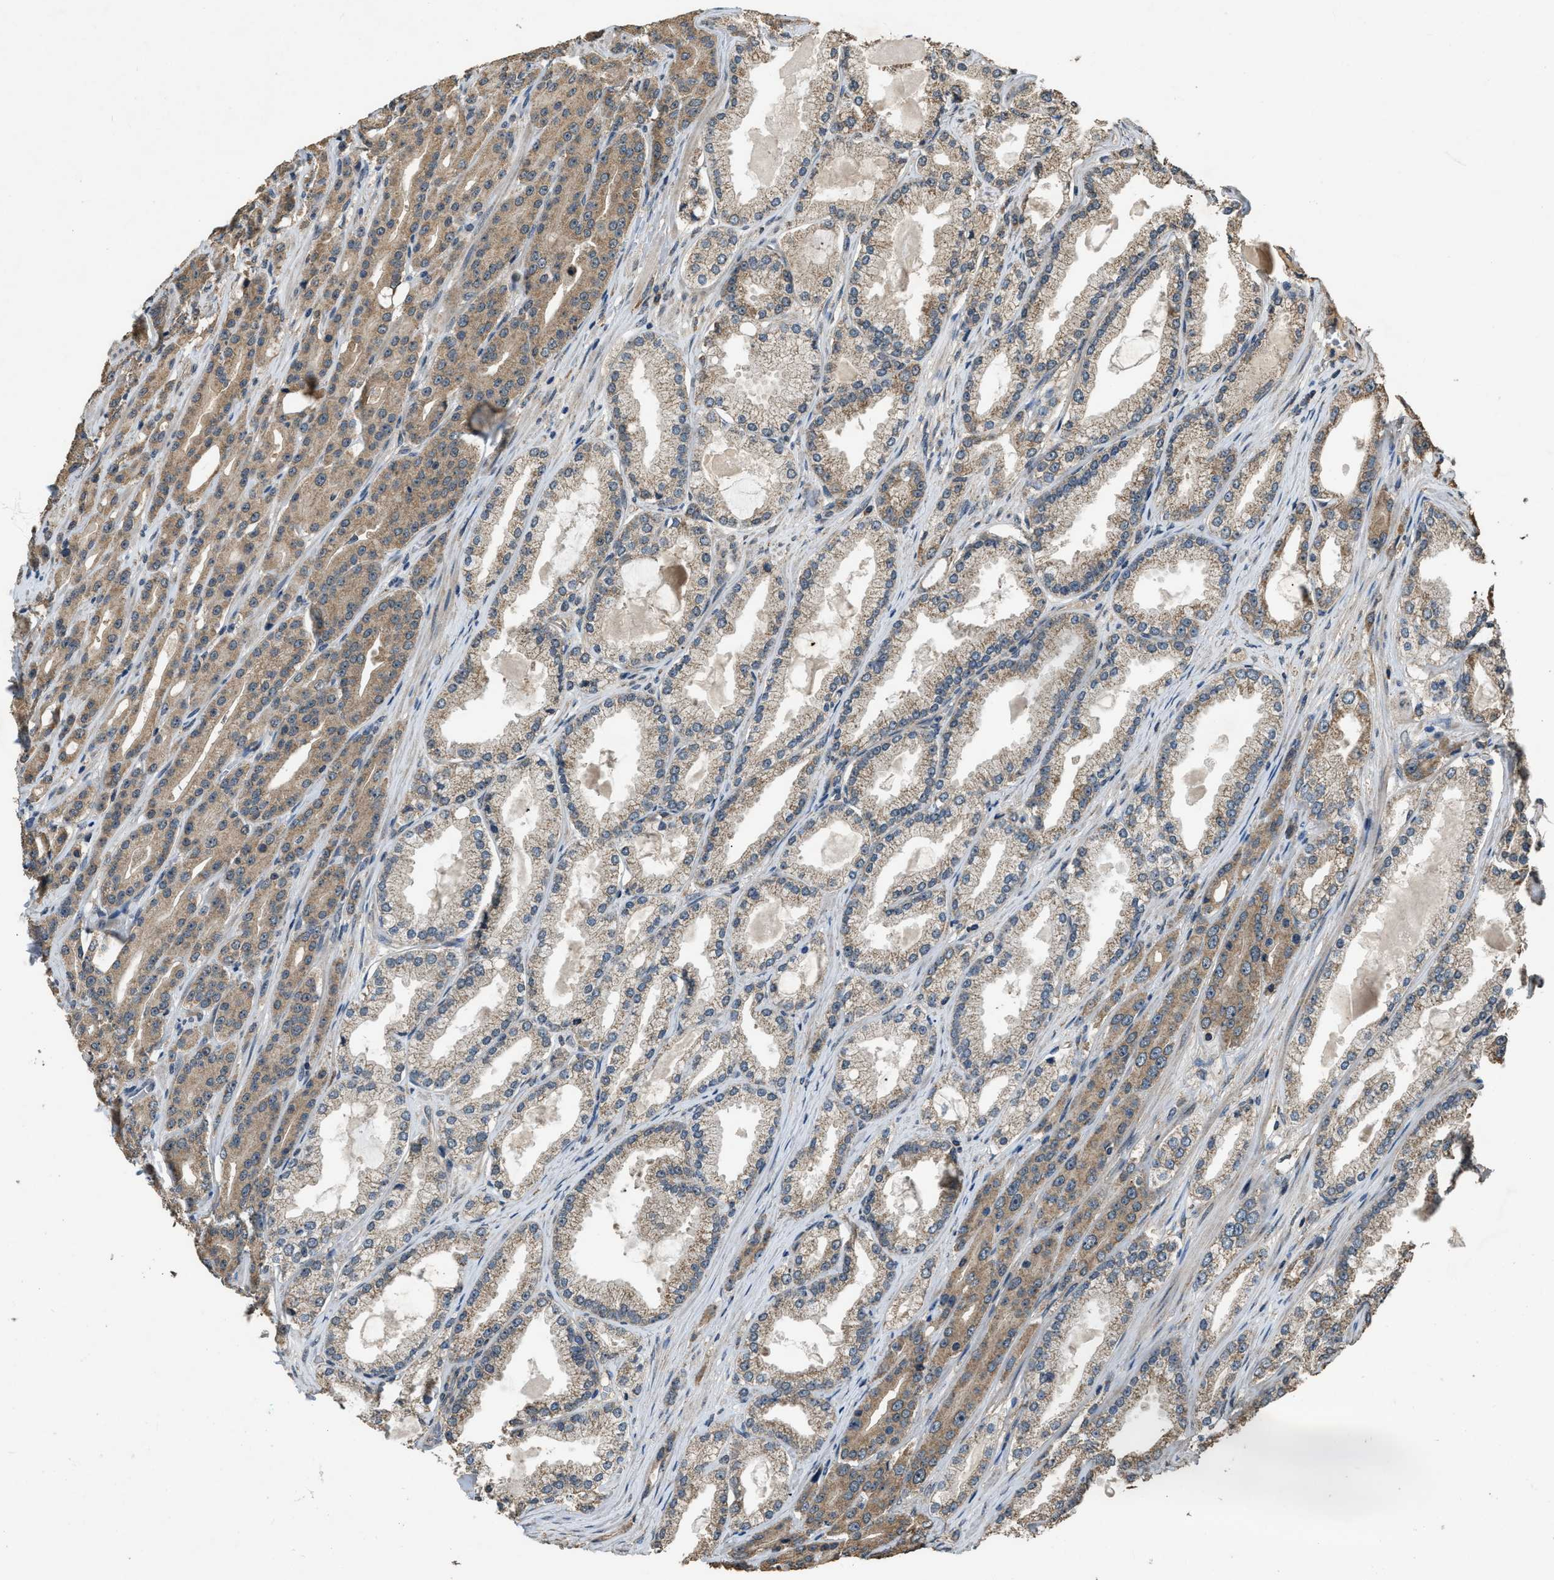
{"staining": {"intensity": "moderate", "quantity": ">75%", "location": "cytoplasmic/membranous"}, "tissue": "prostate cancer", "cell_type": "Tumor cells", "image_type": "cancer", "snomed": [{"axis": "morphology", "description": "Adenocarcinoma, High grade"}, {"axis": "topography", "description": "Prostate"}], "caption": "This micrograph exhibits immunohistochemistry staining of high-grade adenocarcinoma (prostate), with medium moderate cytoplasmic/membranous positivity in approximately >75% of tumor cells.", "gene": "DENND6B", "patient": {"sex": "male", "age": 71}}